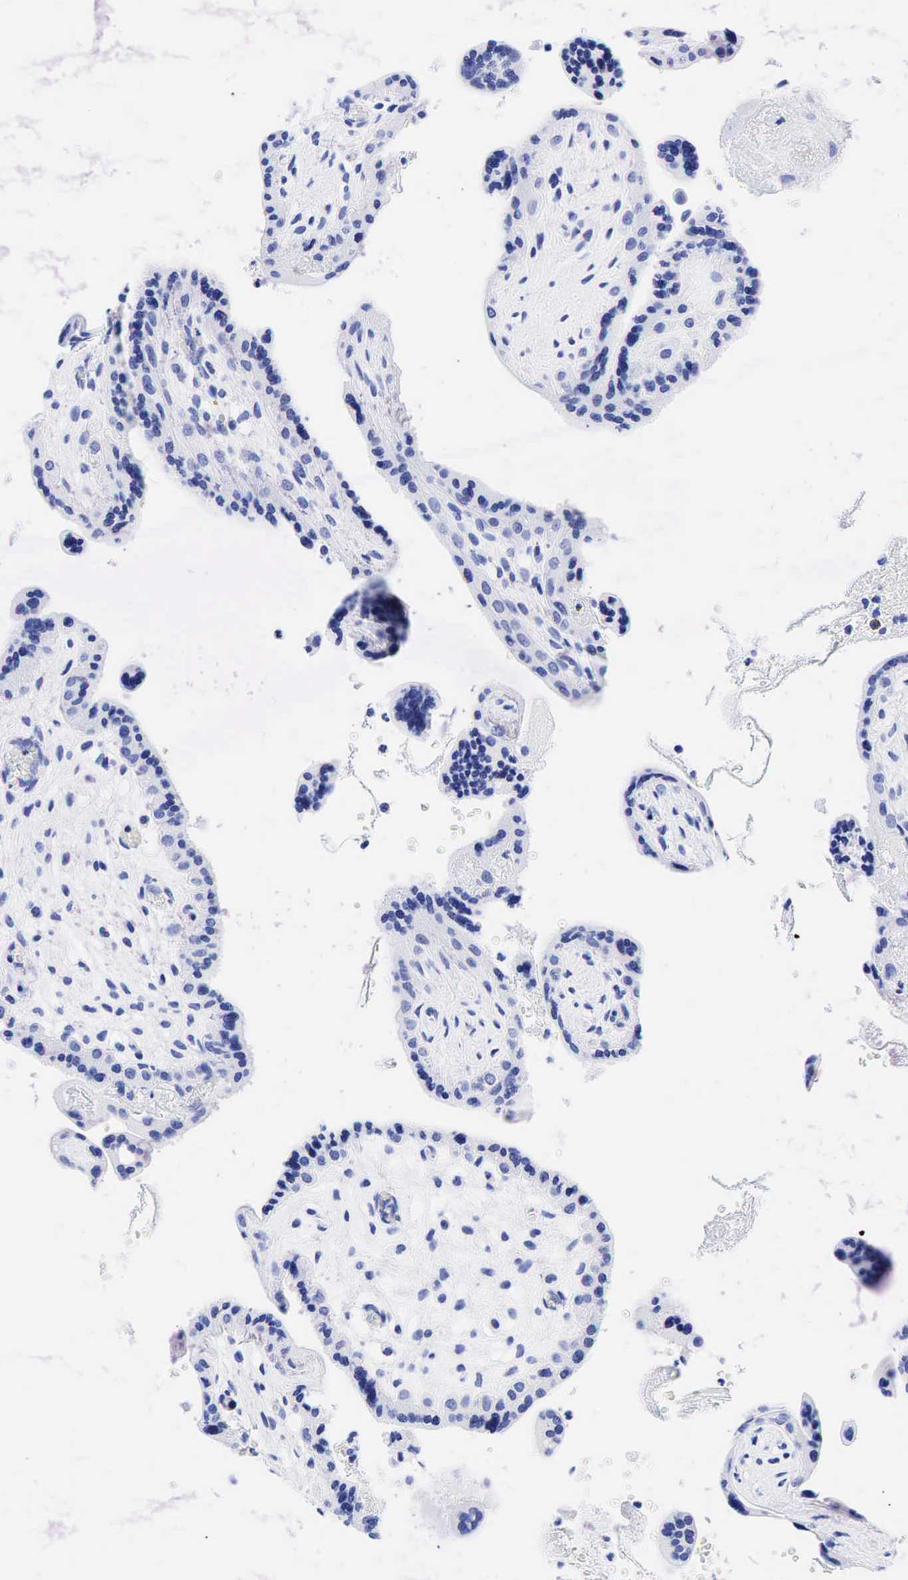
{"staining": {"intensity": "negative", "quantity": "none", "location": "none"}, "tissue": "placenta", "cell_type": "Decidual cells", "image_type": "normal", "snomed": [{"axis": "morphology", "description": "Normal tissue, NOS"}, {"axis": "topography", "description": "Placenta"}], "caption": "This is an immunohistochemistry (IHC) image of unremarkable placenta. There is no positivity in decidual cells.", "gene": "ESR1", "patient": {"sex": "female", "age": 24}}